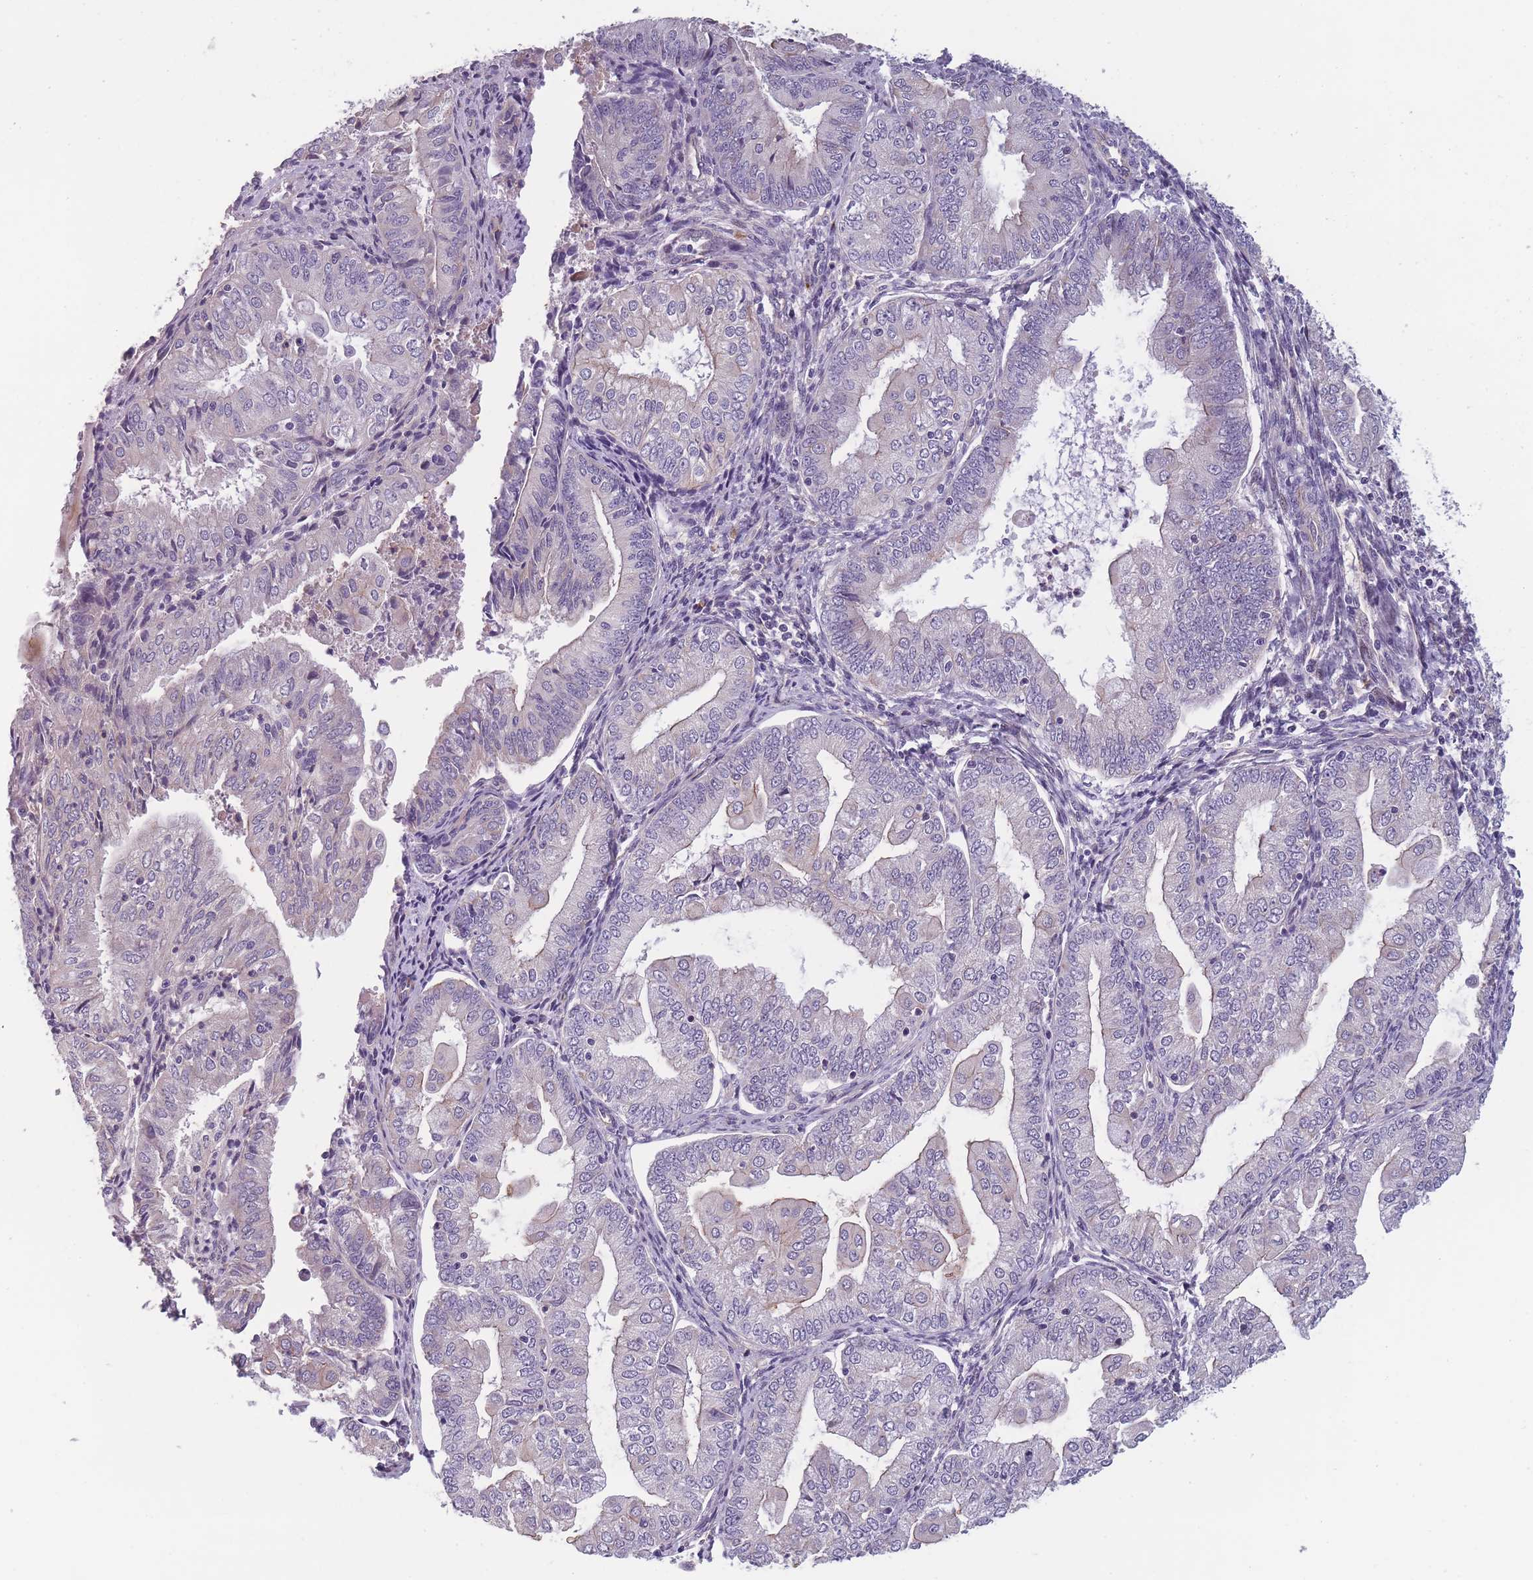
{"staining": {"intensity": "negative", "quantity": "none", "location": "none"}, "tissue": "endometrial cancer", "cell_type": "Tumor cells", "image_type": "cancer", "snomed": [{"axis": "morphology", "description": "Adenocarcinoma, NOS"}, {"axis": "topography", "description": "Endometrium"}], "caption": "Tumor cells are negative for protein expression in human adenocarcinoma (endometrial).", "gene": "FAM83F", "patient": {"sex": "female", "age": 55}}